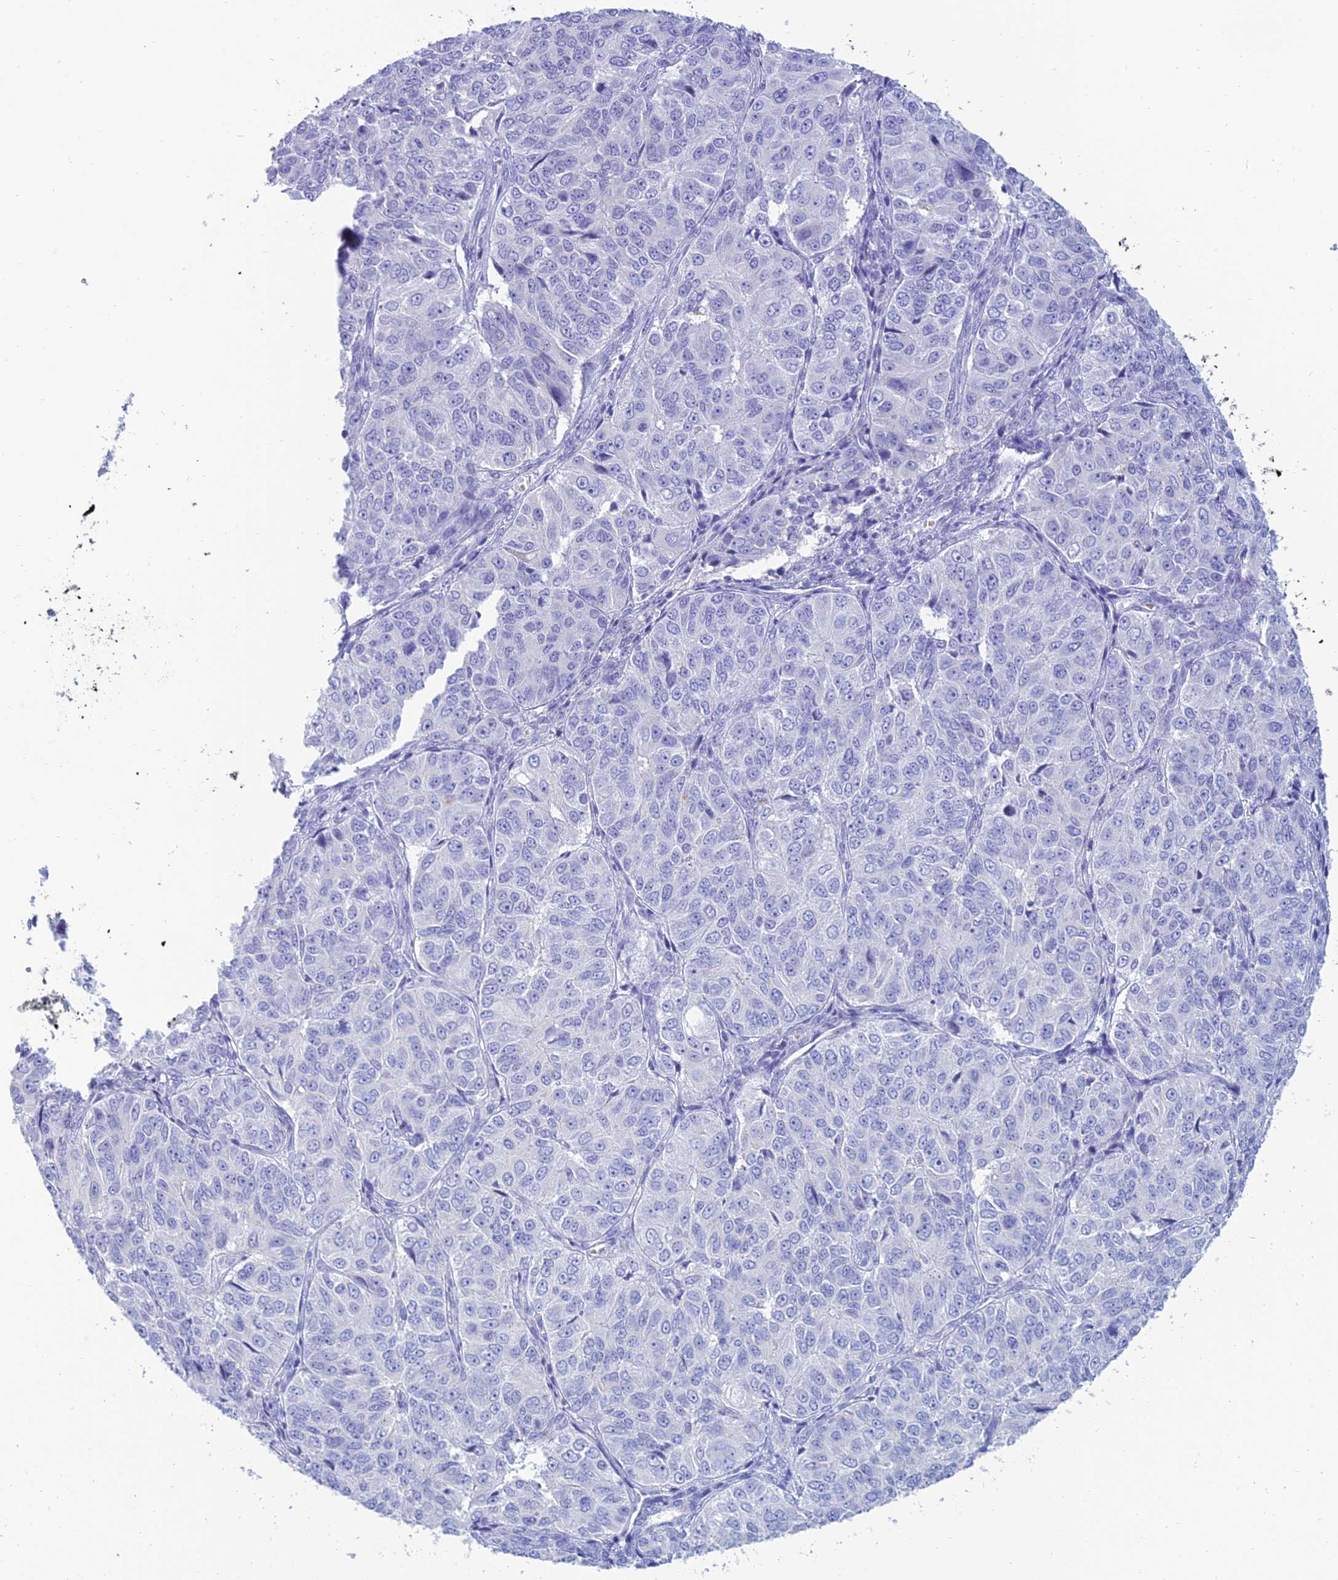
{"staining": {"intensity": "negative", "quantity": "none", "location": "none"}, "tissue": "ovarian cancer", "cell_type": "Tumor cells", "image_type": "cancer", "snomed": [{"axis": "morphology", "description": "Carcinoma, endometroid"}, {"axis": "topography", "description": "Ovary"}], "caption": "High power microscopy photomicrograph of an IHC photomicrograph of ovarian cancer, revealing no significant positivity in tumor cells.", "gene": "MAL2", "patient": {"sex": "female", "age": 51}}